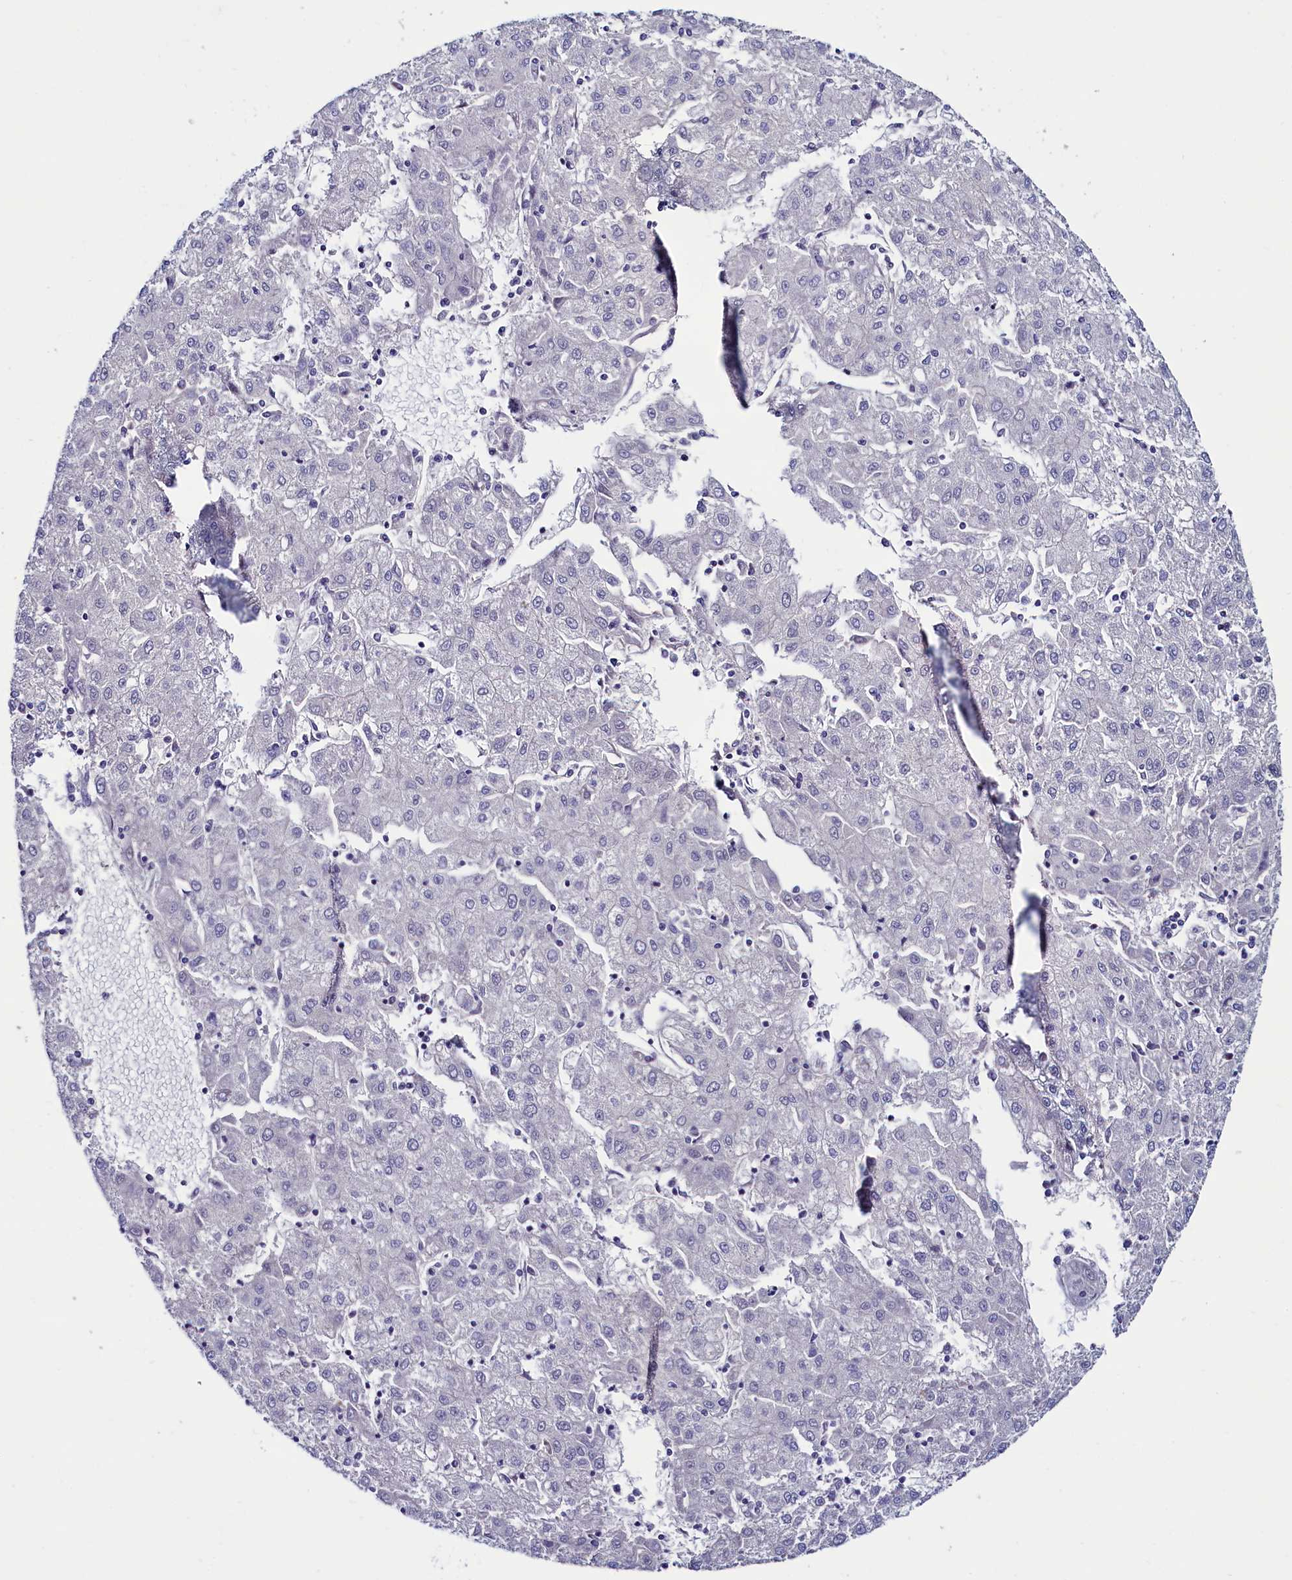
{"staining": {"intensity": "negative", "quantity": "none", "location": "none"}, "tissue": "liver cancer", "cell_type": "Tumor cells", "image_type": "cancer", "snomed": [{"axis": "morphology", "description": "Carcinoma, Hepatocellular, NOS"}, {"axis": "topography", "description": "Liver"}], "caption": "Immunohistochemical staining of human hepatocellular carcinoma (liver) shows no significant expression in tumor cells.", "gene": "ASTE1", "patient": {"sex": "male", "age": 72}}